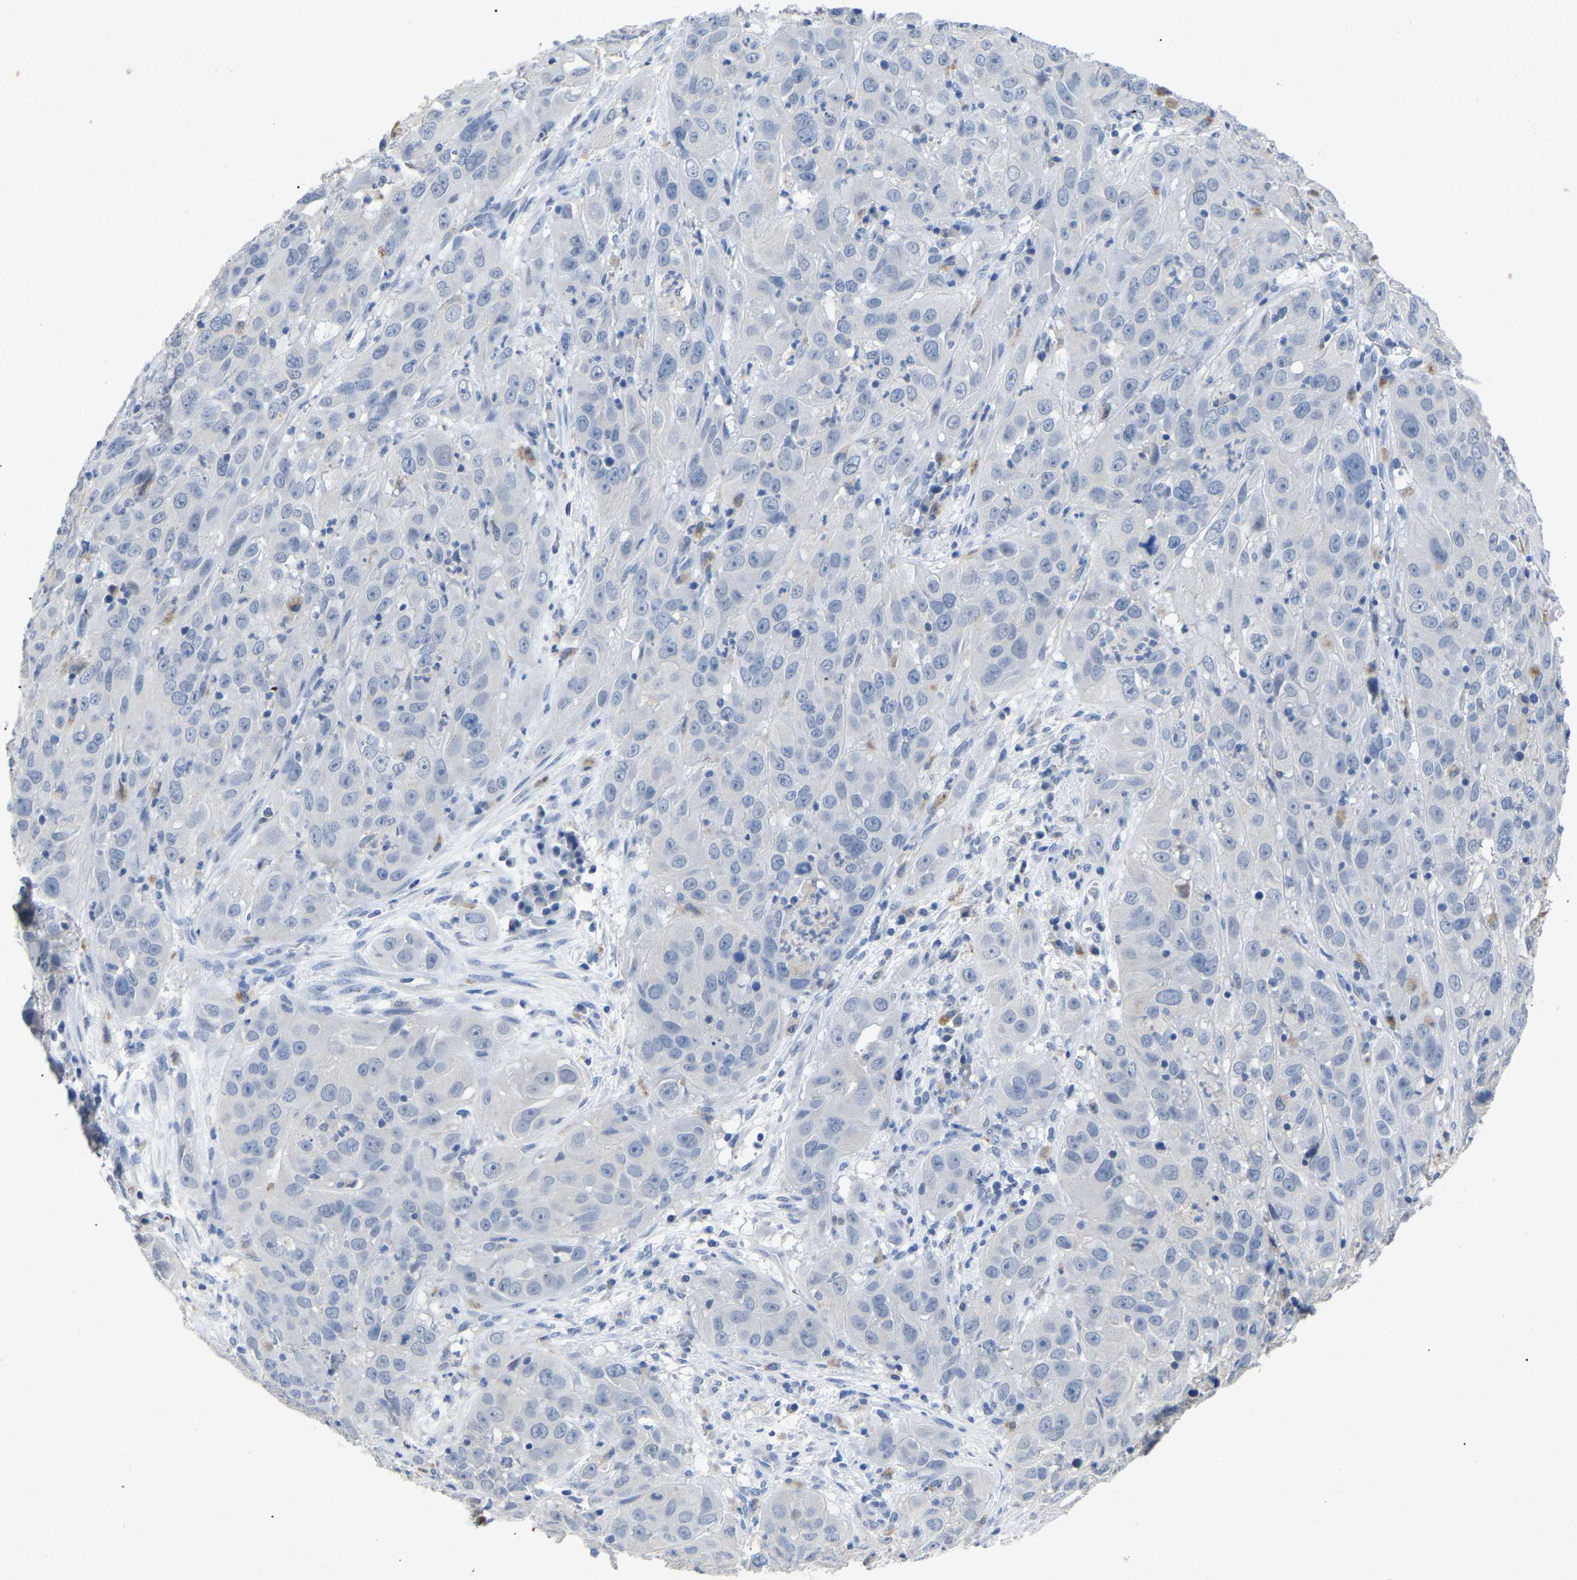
{"staining": {"intensity": "negative", "quantity": "none", "location": "none"}, "tissue": "cervical cancer", "cell_type": "Tumor cells", "image_type": "cancer", "snomed": [{"axis": "morphology", "description": "Squamous cell carcinoma, NOS"}, {"axis": "topography", "description": "Cervix"}], "caption": "A photomicrograph of cervical cancer stained for a protein demonstrates no brown staining in tumor cells. Brightfield microscopy of immunohistochemistry stained with DAB (brown) and hematoxylin (blue), captured at high magnification.", "gene": "SMPD2", "patient": {"sex": "female", "age": 32}}